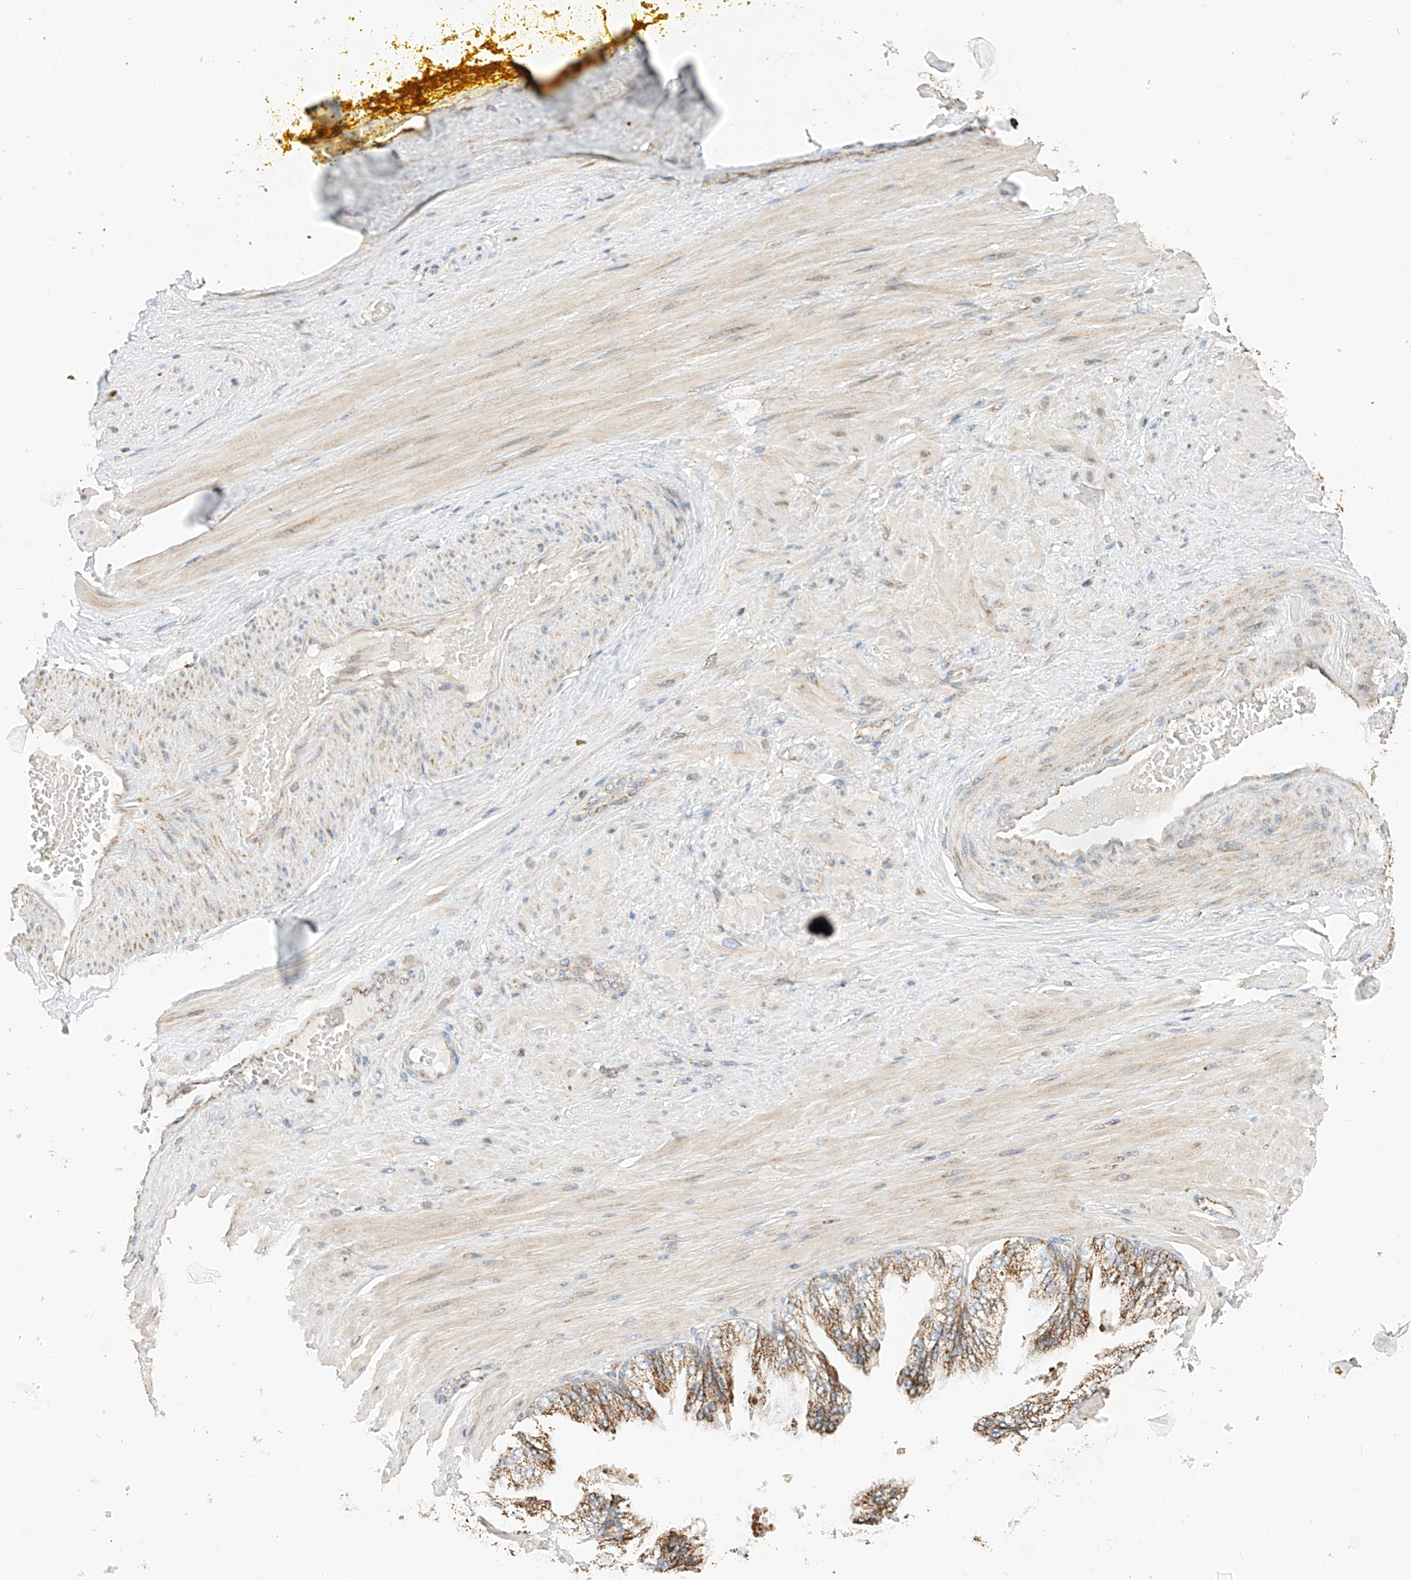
{"staining": {"intensity": "weak", "quantity": "25%-75%", "location": "cytoplasmic/membranous"}, "tissue": "adipose tissue", "cell_type": "Adipocytes", "image_type": "normal", "snomed": [{"axis": "morphology", "description": "Normal tissue, NOS"}, {"axis": "morphology", "description": "Adenocarcinoma, Low grade"}, {"axis": "topography", "description": "Prostate"}, {"axis": "topography", "description": "Peripheral nerve tissue"}], "caption": "Brown immunohistochemical staining in benign human adipose tissue shows weak cytoplasmic/membranous expression in about 25%-75% of adipocytes.", "gene": "YIPF7", "patient": {"sex": "male", "age": 63}}